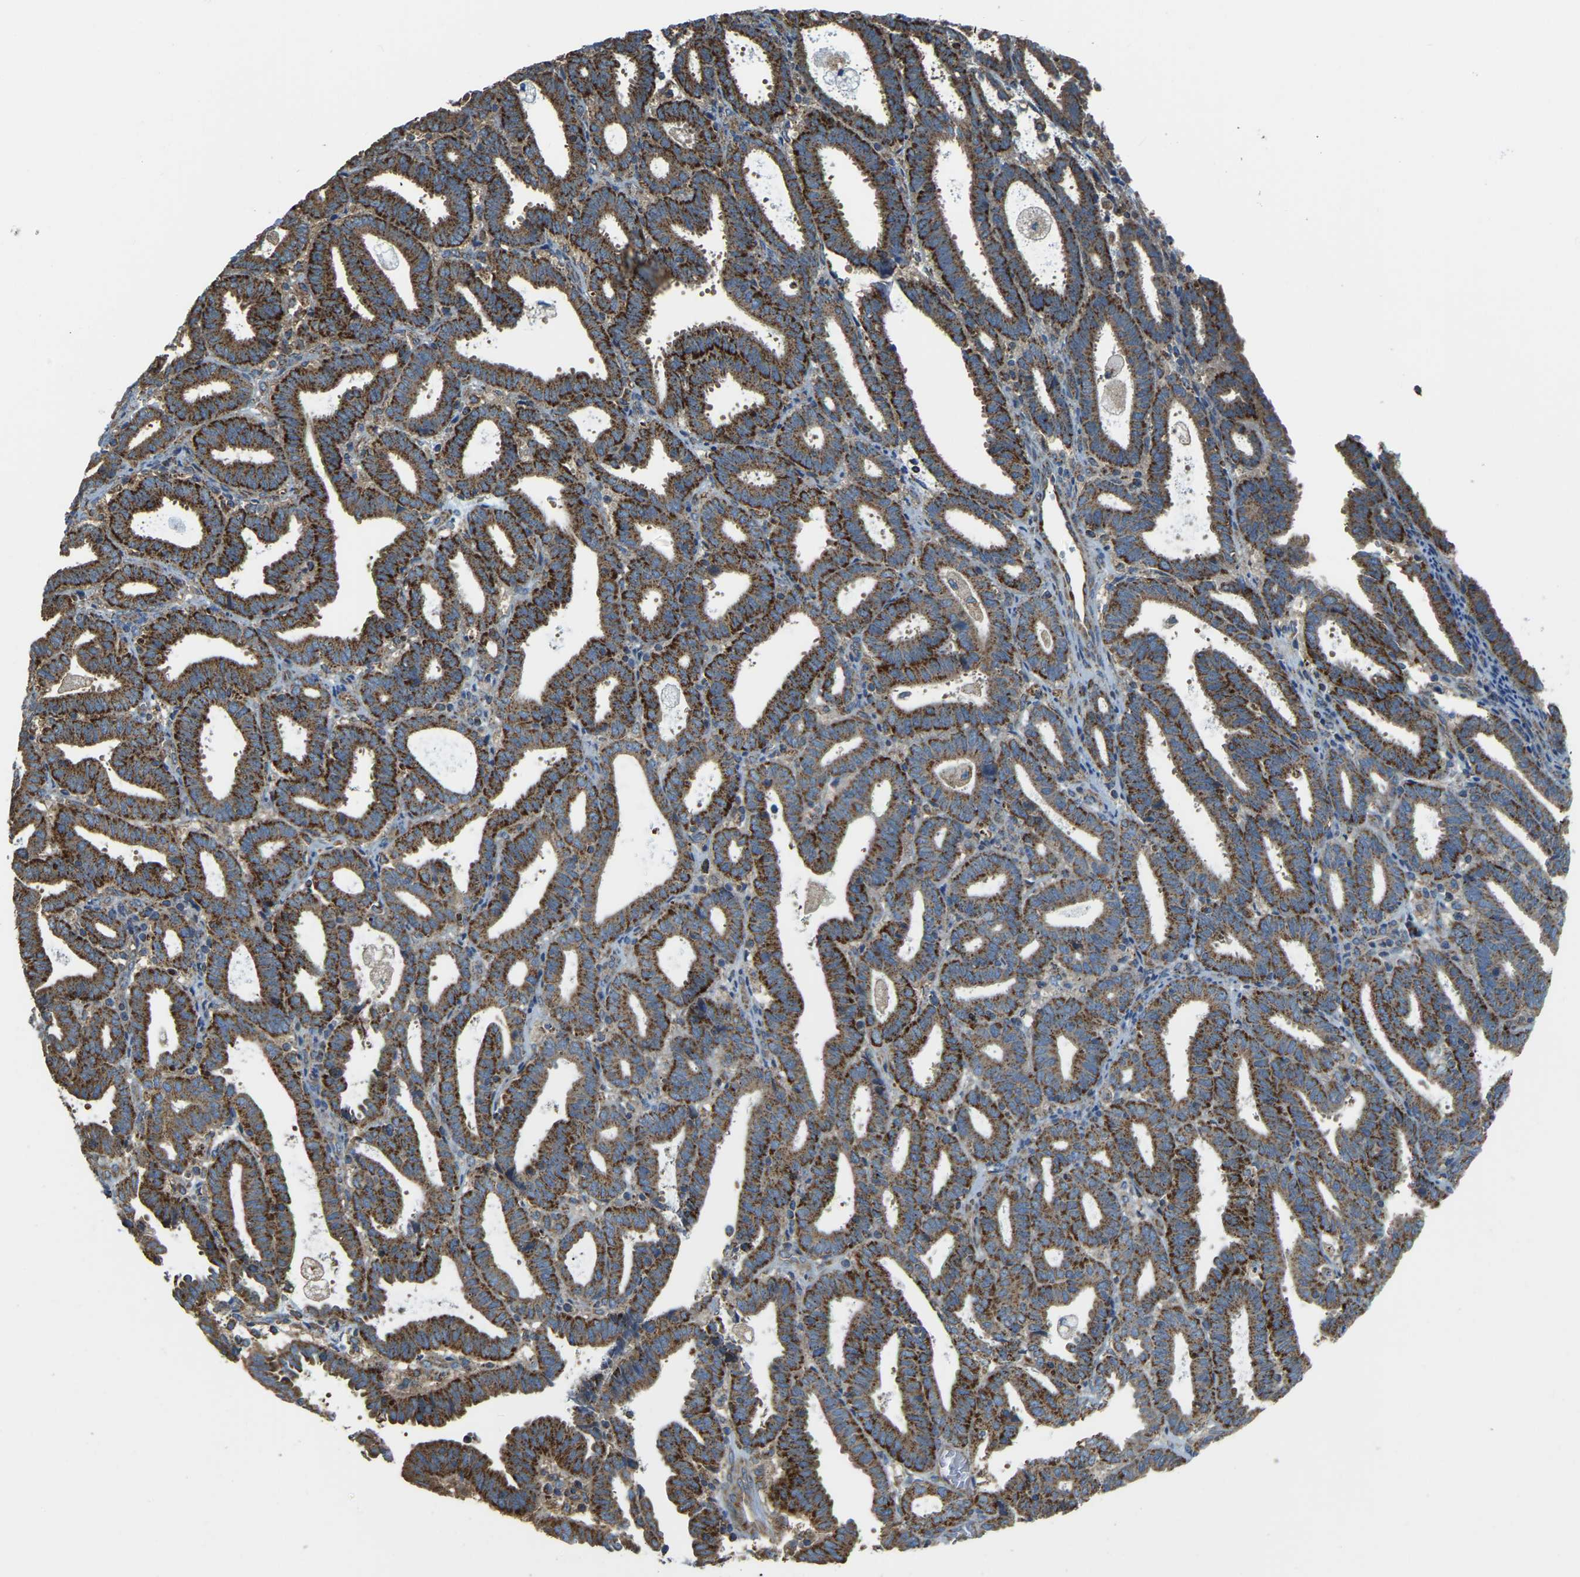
{"staining": {"intensity": "strong", "quantity": ">75%", "location": "cytoplasmic/membranous"}, "tissue": "endometrial cancer", "cell_type": "Tumor cells", "image_type": "cancer", "snomed": [{"axis": "morphology", "description": "Adenocarcinoma, NOS"}, {"axis": "topography", "description": "Uterus"}], "caption": "Adenocarcinoma (endometrial) tissue reveals strong cytoplasmic/membranous expression in about >75% of tumor cells The protein is shown in brown color, while the nuclei are stained blue.", "gene": "PSMD7", "patient": {"sex": "female", "age": 83}}